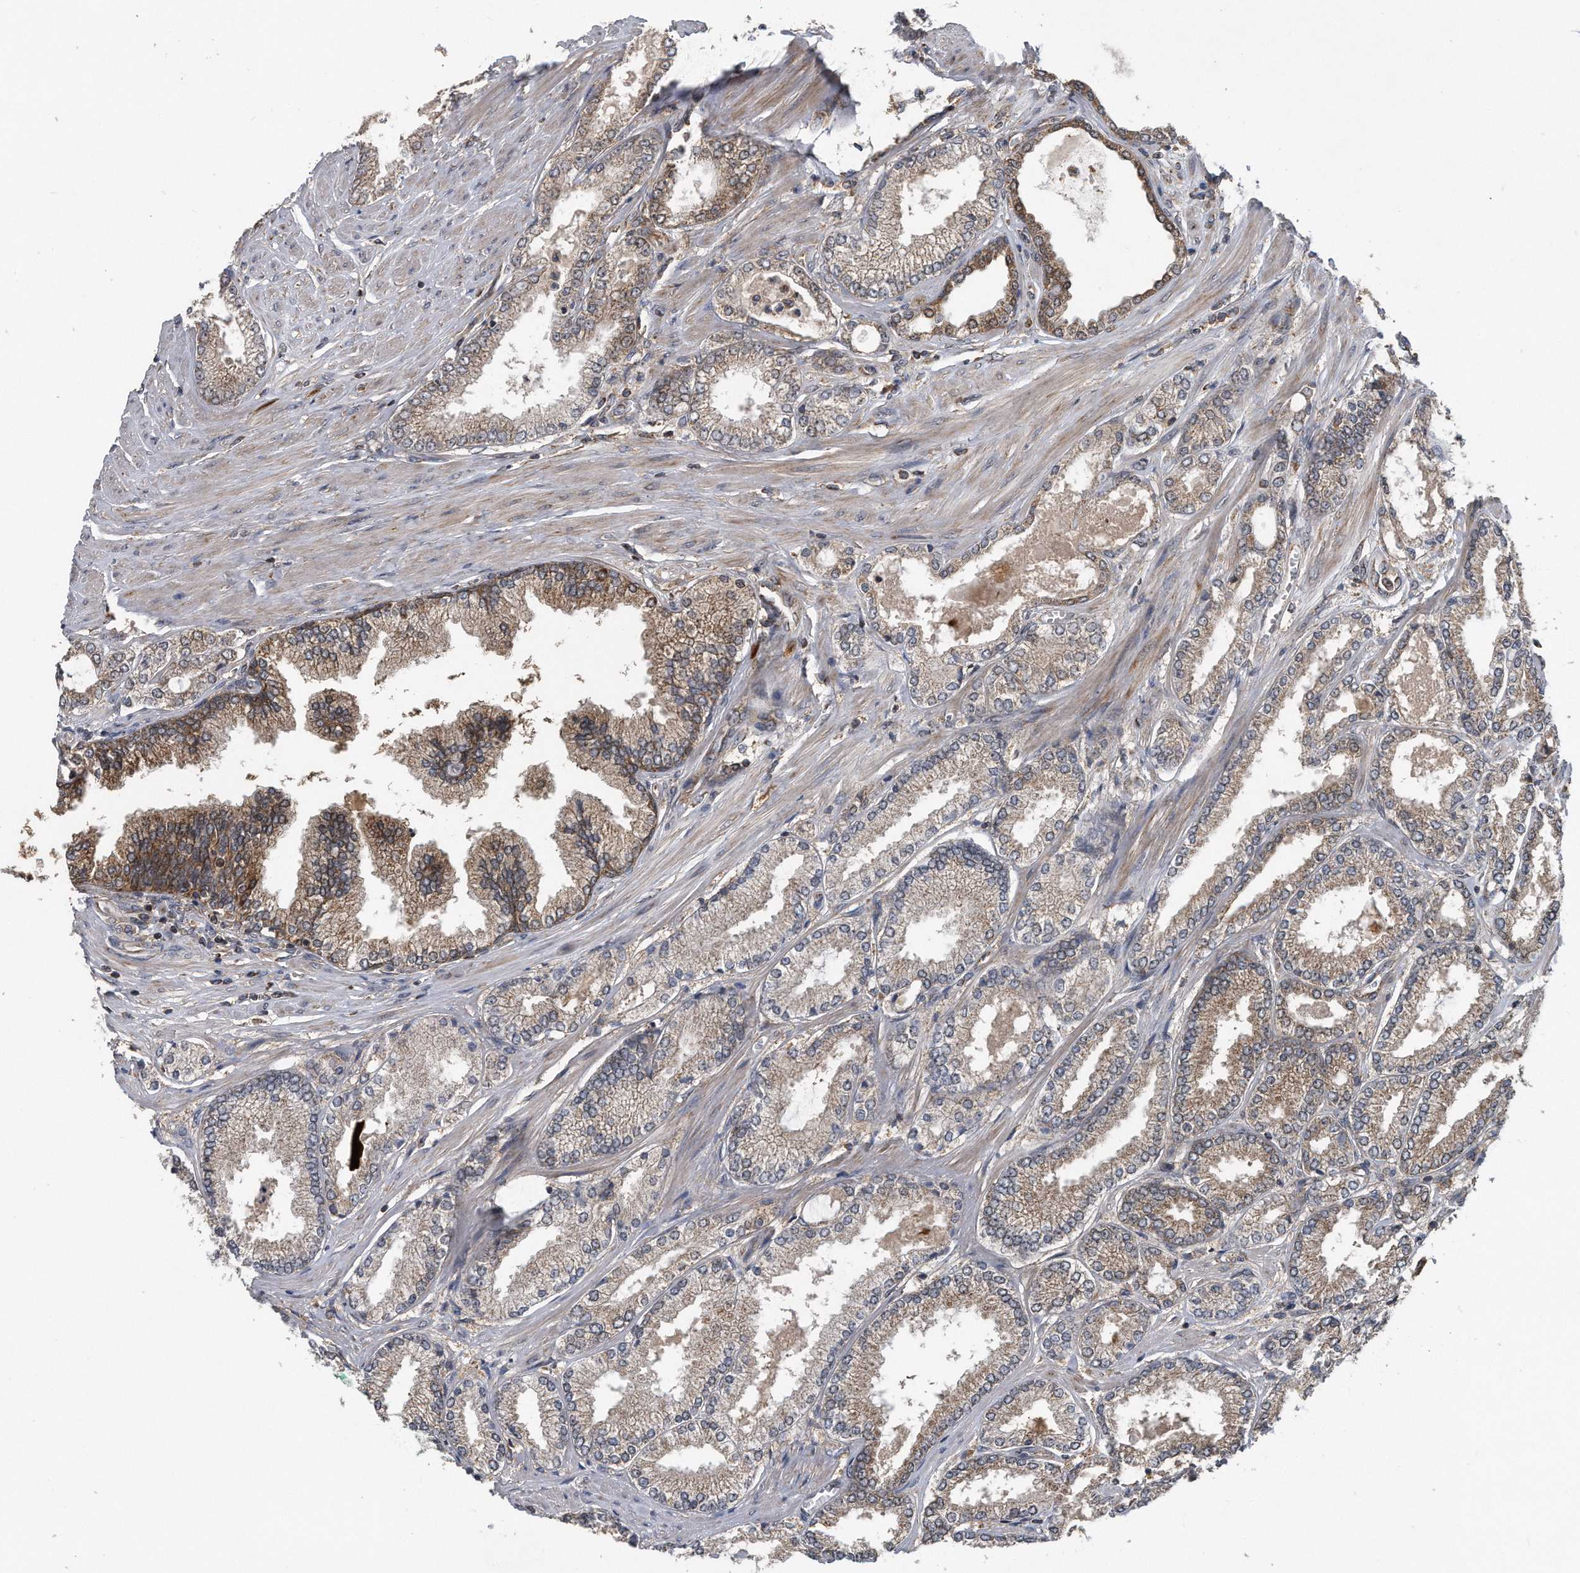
{"staining": {"intensity": "weak", "quantity": "25%-75%", "location": "cytoplasmic/membranous"}, "tissue": "prostate cancer", "cell_type": "Tumor cells", "image_type": "cancer", "snomed": [{"axis": "morphology", "description": "Adenocarcinoma, Low grade"}, {"axis": "topography", "description": "Prostate"}], "caption": "High-power microscopy captured an immunohistochemistry histopathology image of prostate adenocarcinoma (low-grade), revealing weak cytoplasmic/membranous staining in about 25%-75% of tumor cells.", "gene": "ALPK2", "patient": {"sex": "male", "age": 62}}